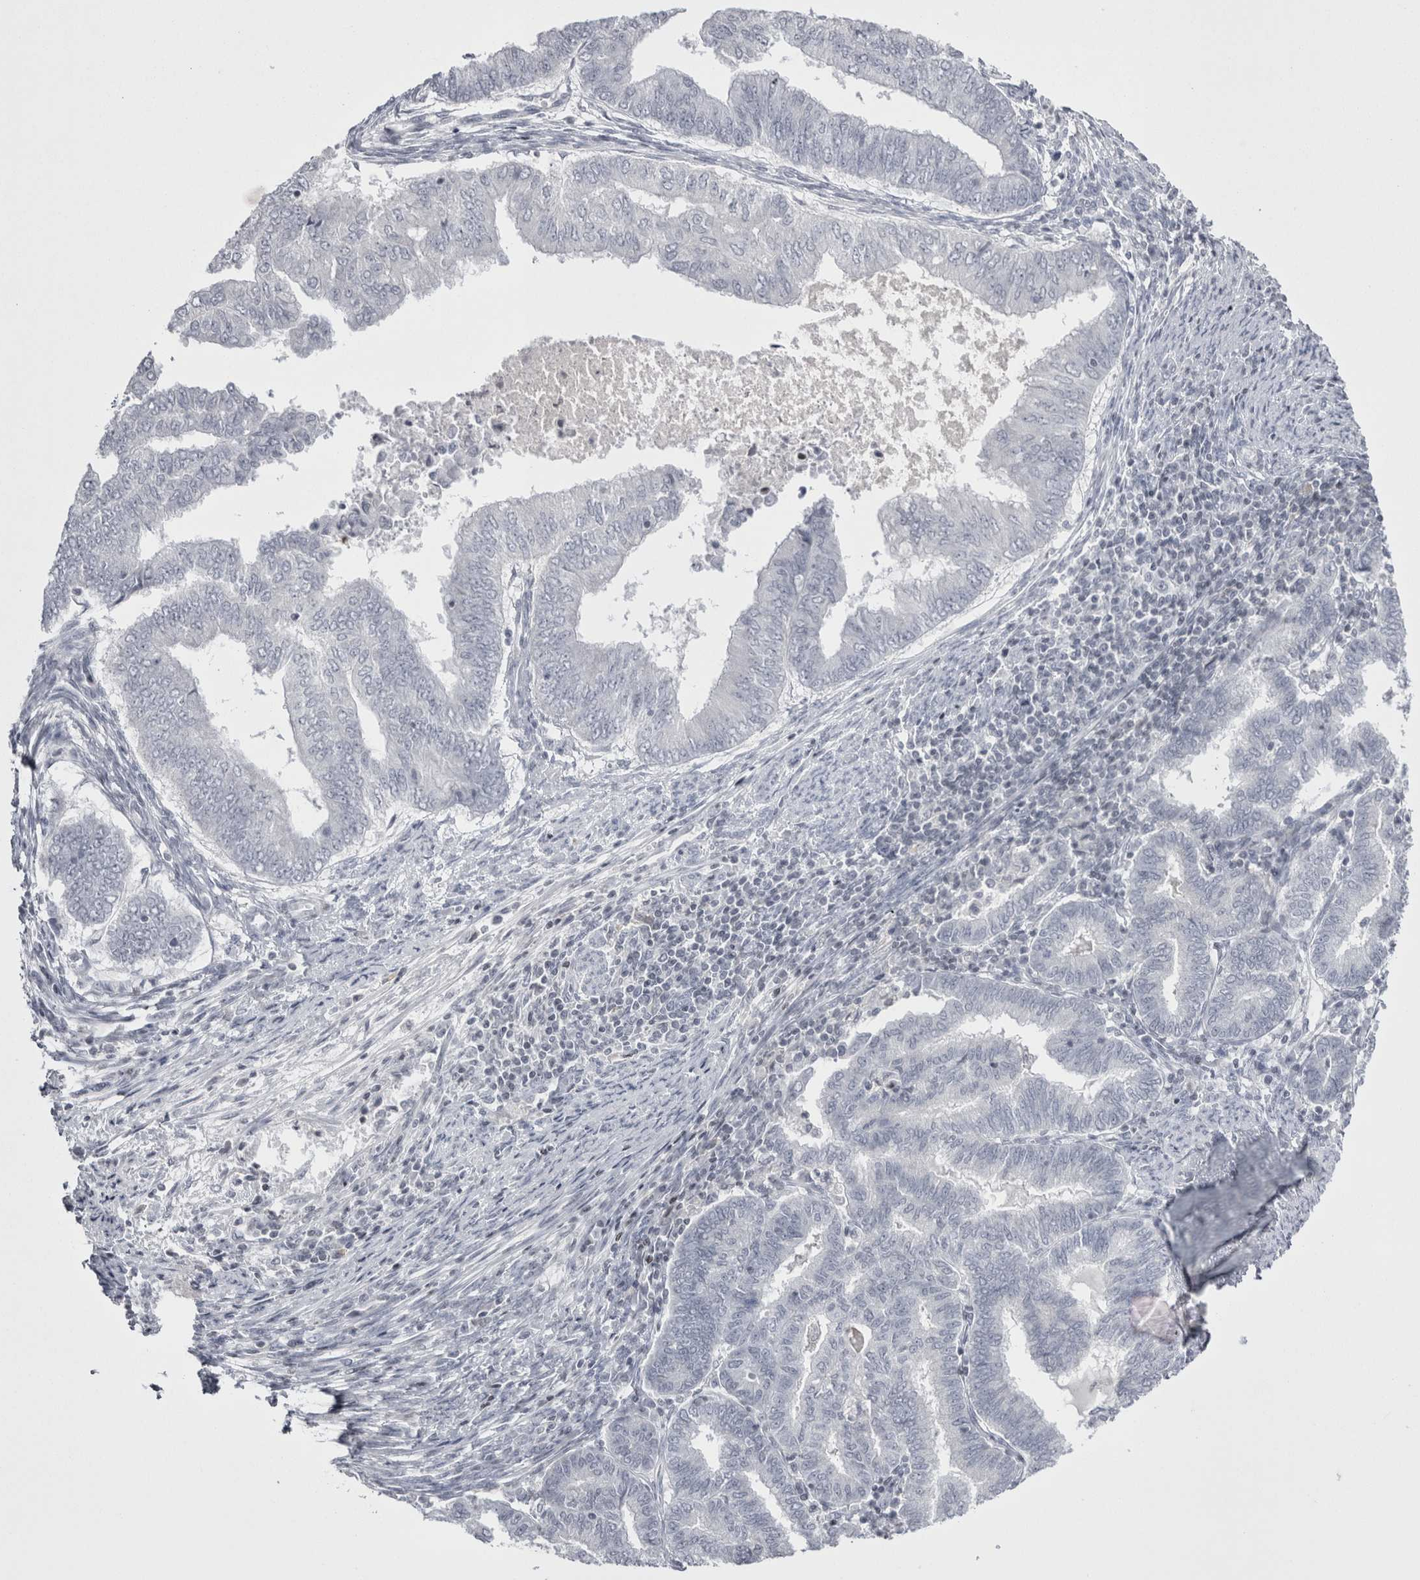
{"staining": {"intensity": "negative", "quantity": "none", "location": "none"}, "tissue": "endometrial cancer", "cell_type": "Tumor cells", "image_type": "cancer", "snomed": [{"axis": "morphology", "description": "Polyp, NOS"}, {"axis": "morphology", "description": "Adenocarcinoma, NOS"}, {"axis": "morphology", "description": "Adenoma, NOS"}, {"axis": "topography", "description": "Endometrium"}], "caption": "A high-resolution micrograph shows immunohistochemistry (IHC) staining of endometrial cancer (adenoma), which shows no significant expression in tumor cells.", "gene": "FNDC8", "patient": {"sex": "female", "age": 79}}